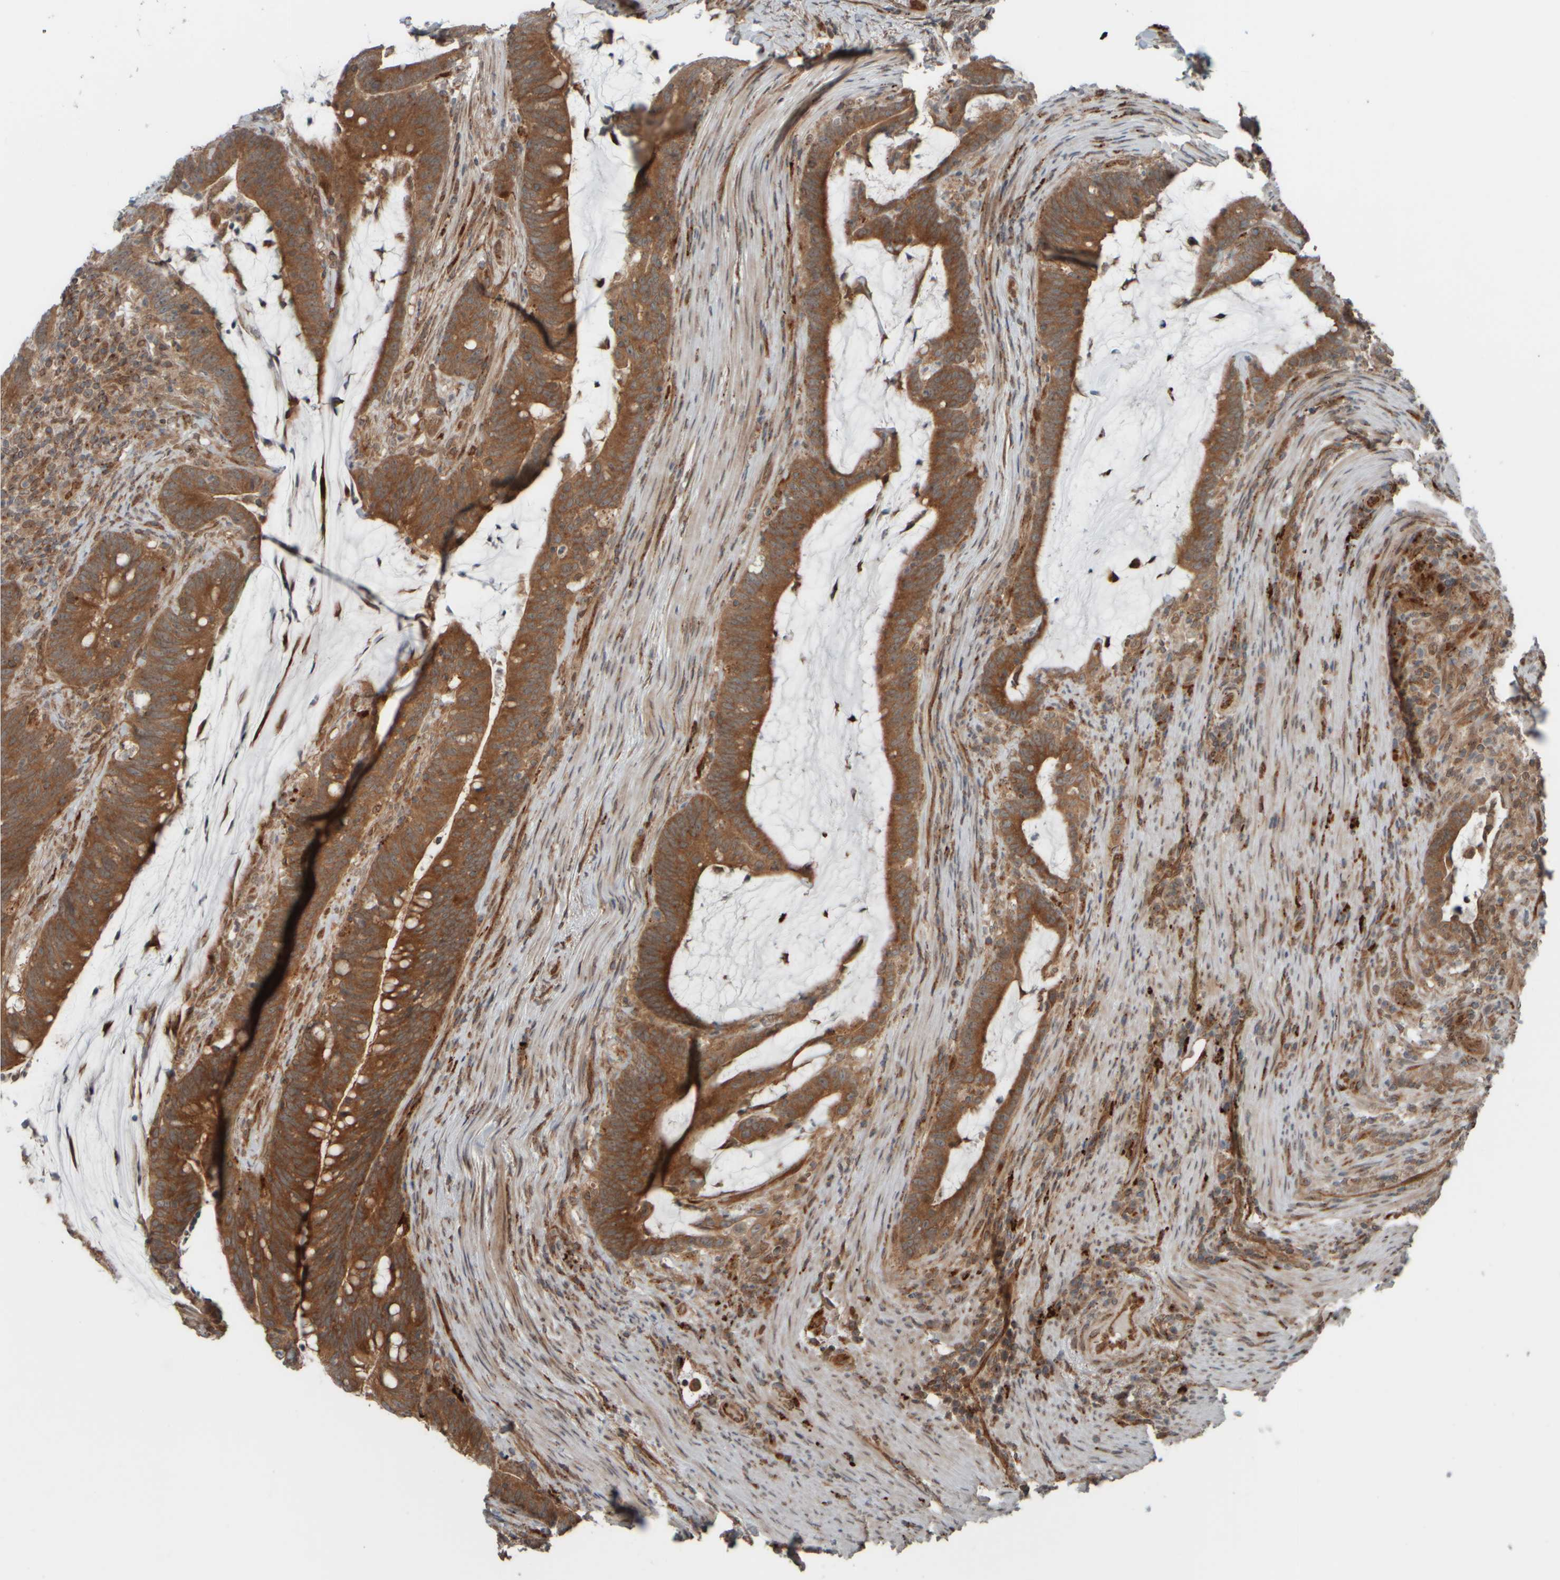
{"staining": {"intensity": "moderate", "quantity": ">75%", "location": "cytoplasmic/membranous"}, "tissue": "colorectal cancer", "cell_type": "Tumor cells", "image_type": "cancer", "snomed": [{"axis": "morphology", "description": "Adenocarcinoma, NOS"}, {"axis": "topography", "description": "Colon"}], "caption": "Immunohistochemical staining of colorectal cancer (adenocarcinoma) shows medium levels of moderate cytoplasmic/membranous protein staining in approximately >75% of tumor cells. (DAB IHC, brown staining for protein, blue staining for nuclei).", "gene": "GIGYF1", "patient": {"sex": "female", "age": 66}}